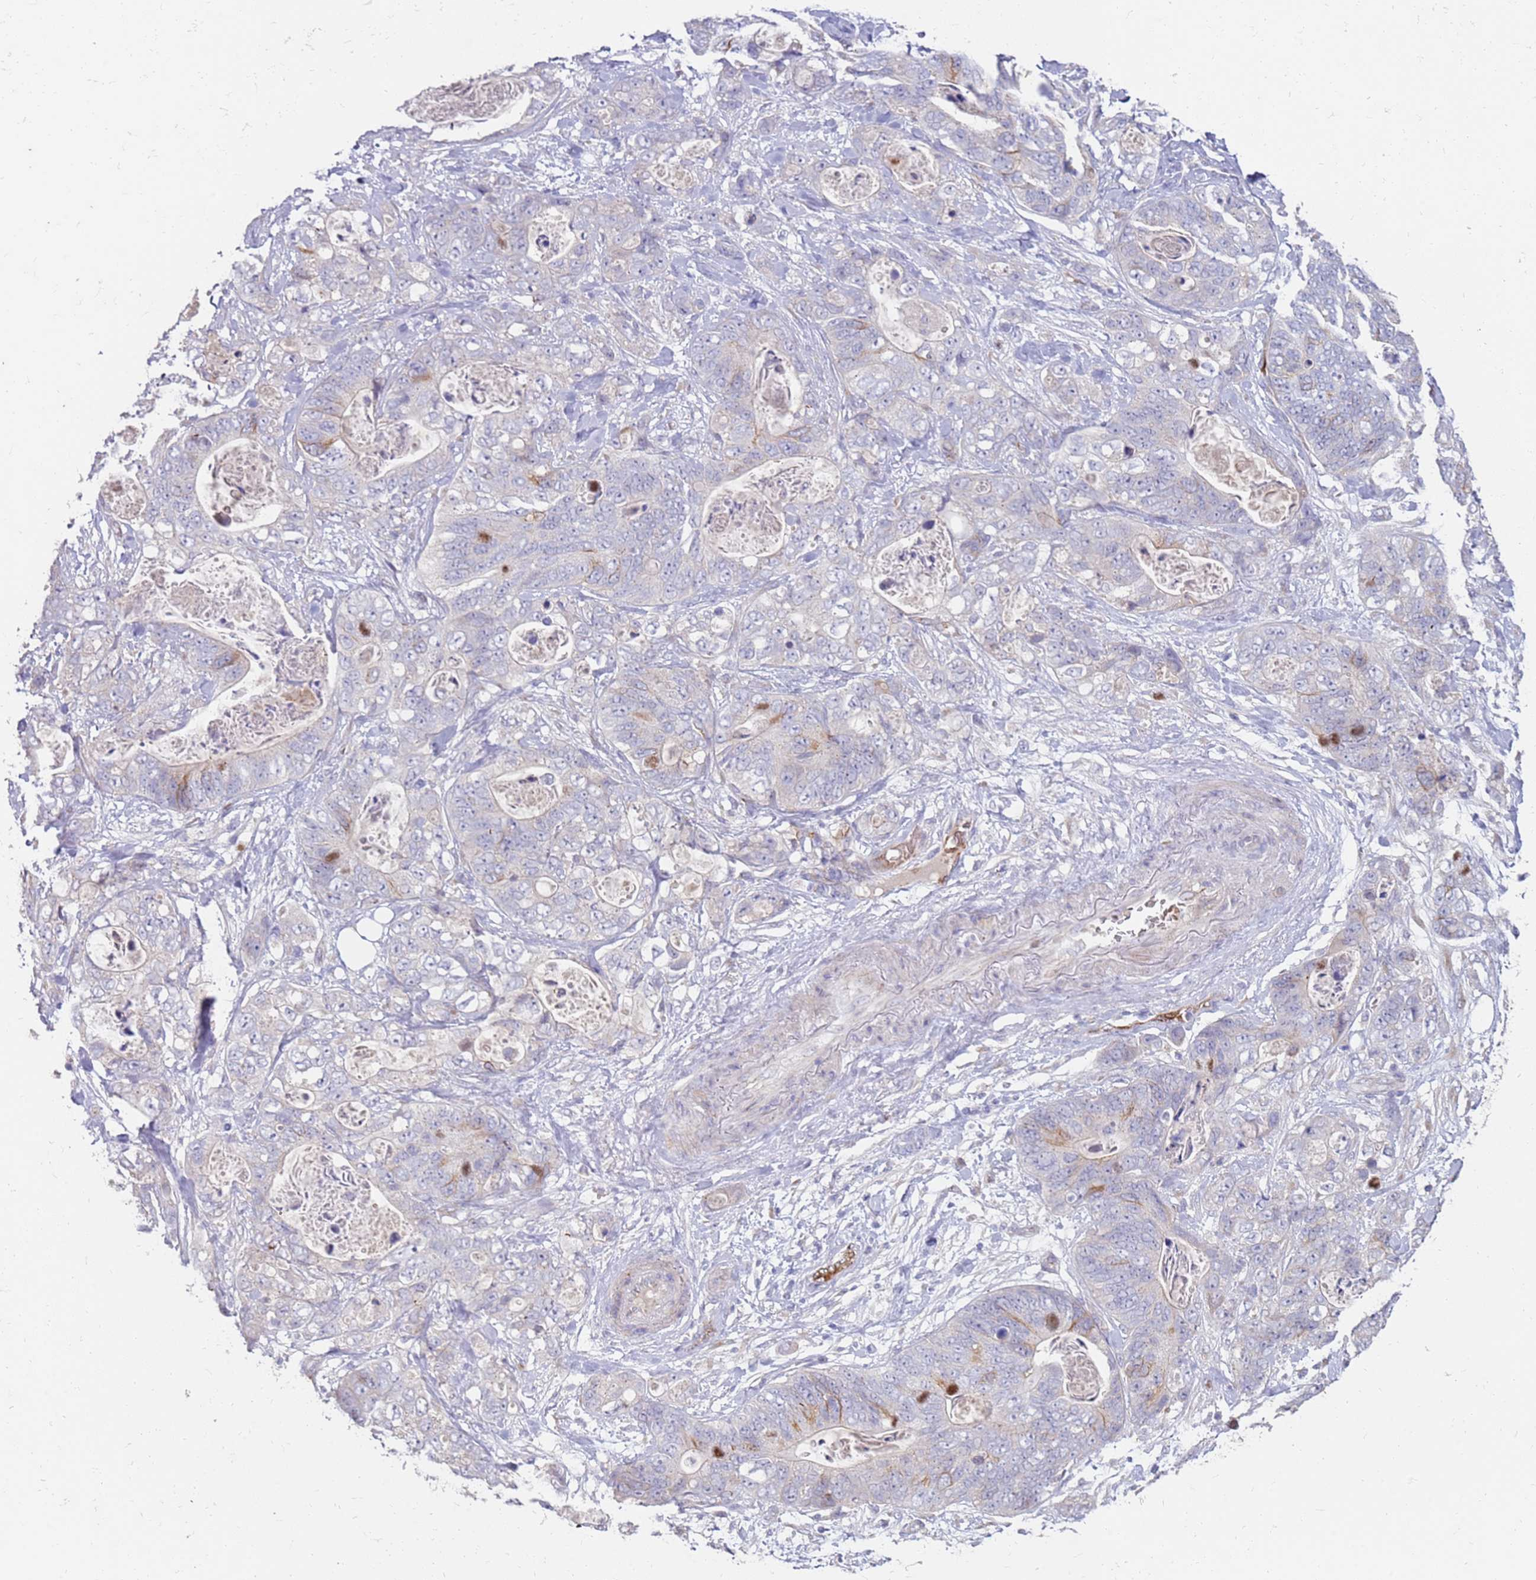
{"staining": {"intensity": "weak", "quantity": "<25%", "location": "cytoplasmic/membranous"}, "tissue": "stomach cancer", "cell_type": "Tumor cells", "image_type": "cancer", "snomed": [{"axis": "morphology", "description": "Normal tissue, NOS"}, {"axis": "morphology", "description": "Adenocarcinoma, NOS"}, {"axis": "topography", "description": "Stomach"}], "caption": "High magnification brightfield microscopy of adenocarcinoma (stomach) stained with DAB (brown) and counterstained with hematoxylin (blue): tumor cells show no significant staining.", "gene": "NMUR2", "patient": {"sex": "female", "age": 89}}